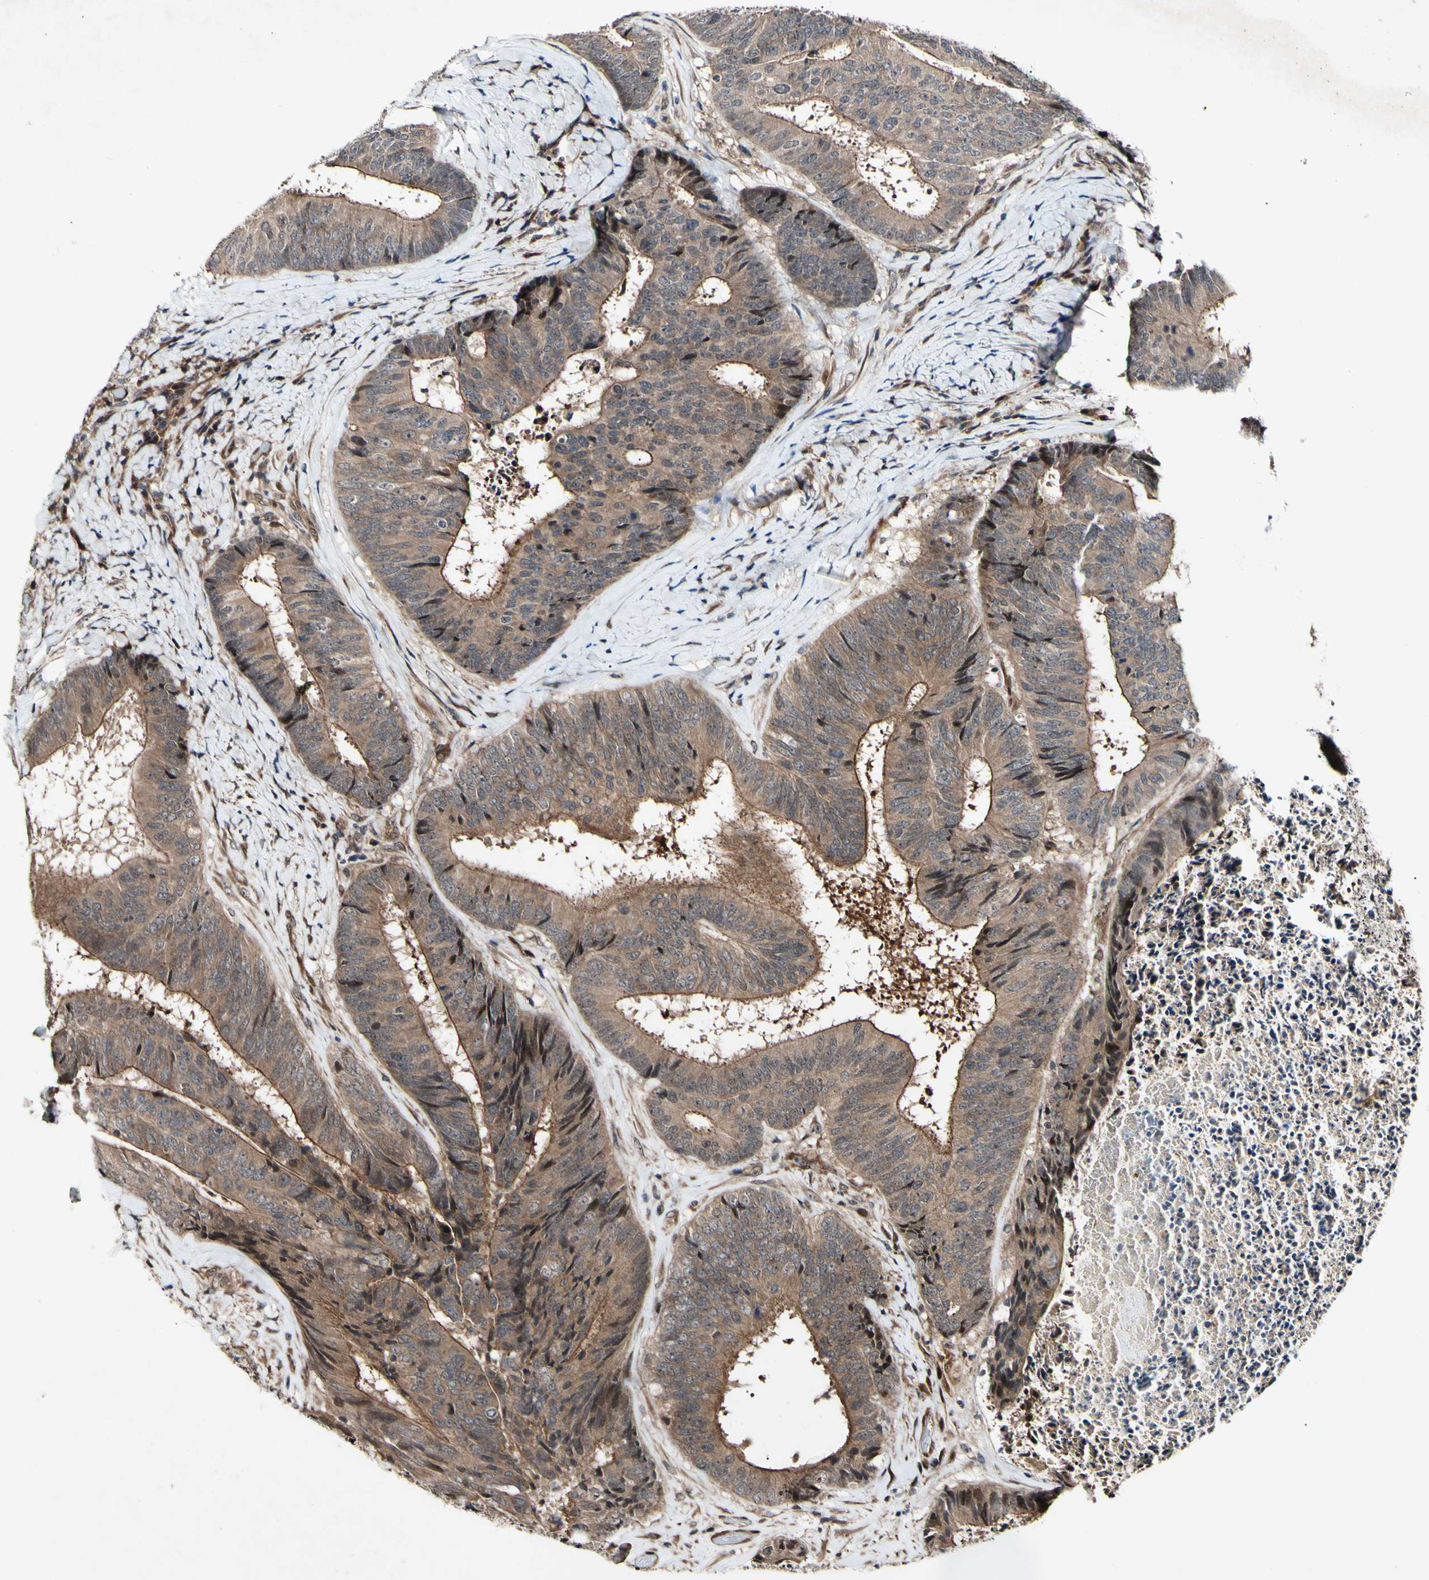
{"staining": {"intensity": "moderate", "quantity": ">75%", "location": "cytoplasmic/membranous"}, "tissue": "colorectal cancer", "cell_type": "Tumor cells", "image_type": "cancer", "snomed": [{"axis": "morphology", "description": "Adenocarcinoma, NOS"}, {"axis": "topography", "description": "Rectum"}], "caption": "Immunohistochemical staining of human adenocarcinoma (colorectal) shows moderate cytoplasmic/membranous protein staining in approximately >75% of tumor cells.", "gene": "CSNK1E", "patient": {"sex": "male", "age": 72}}